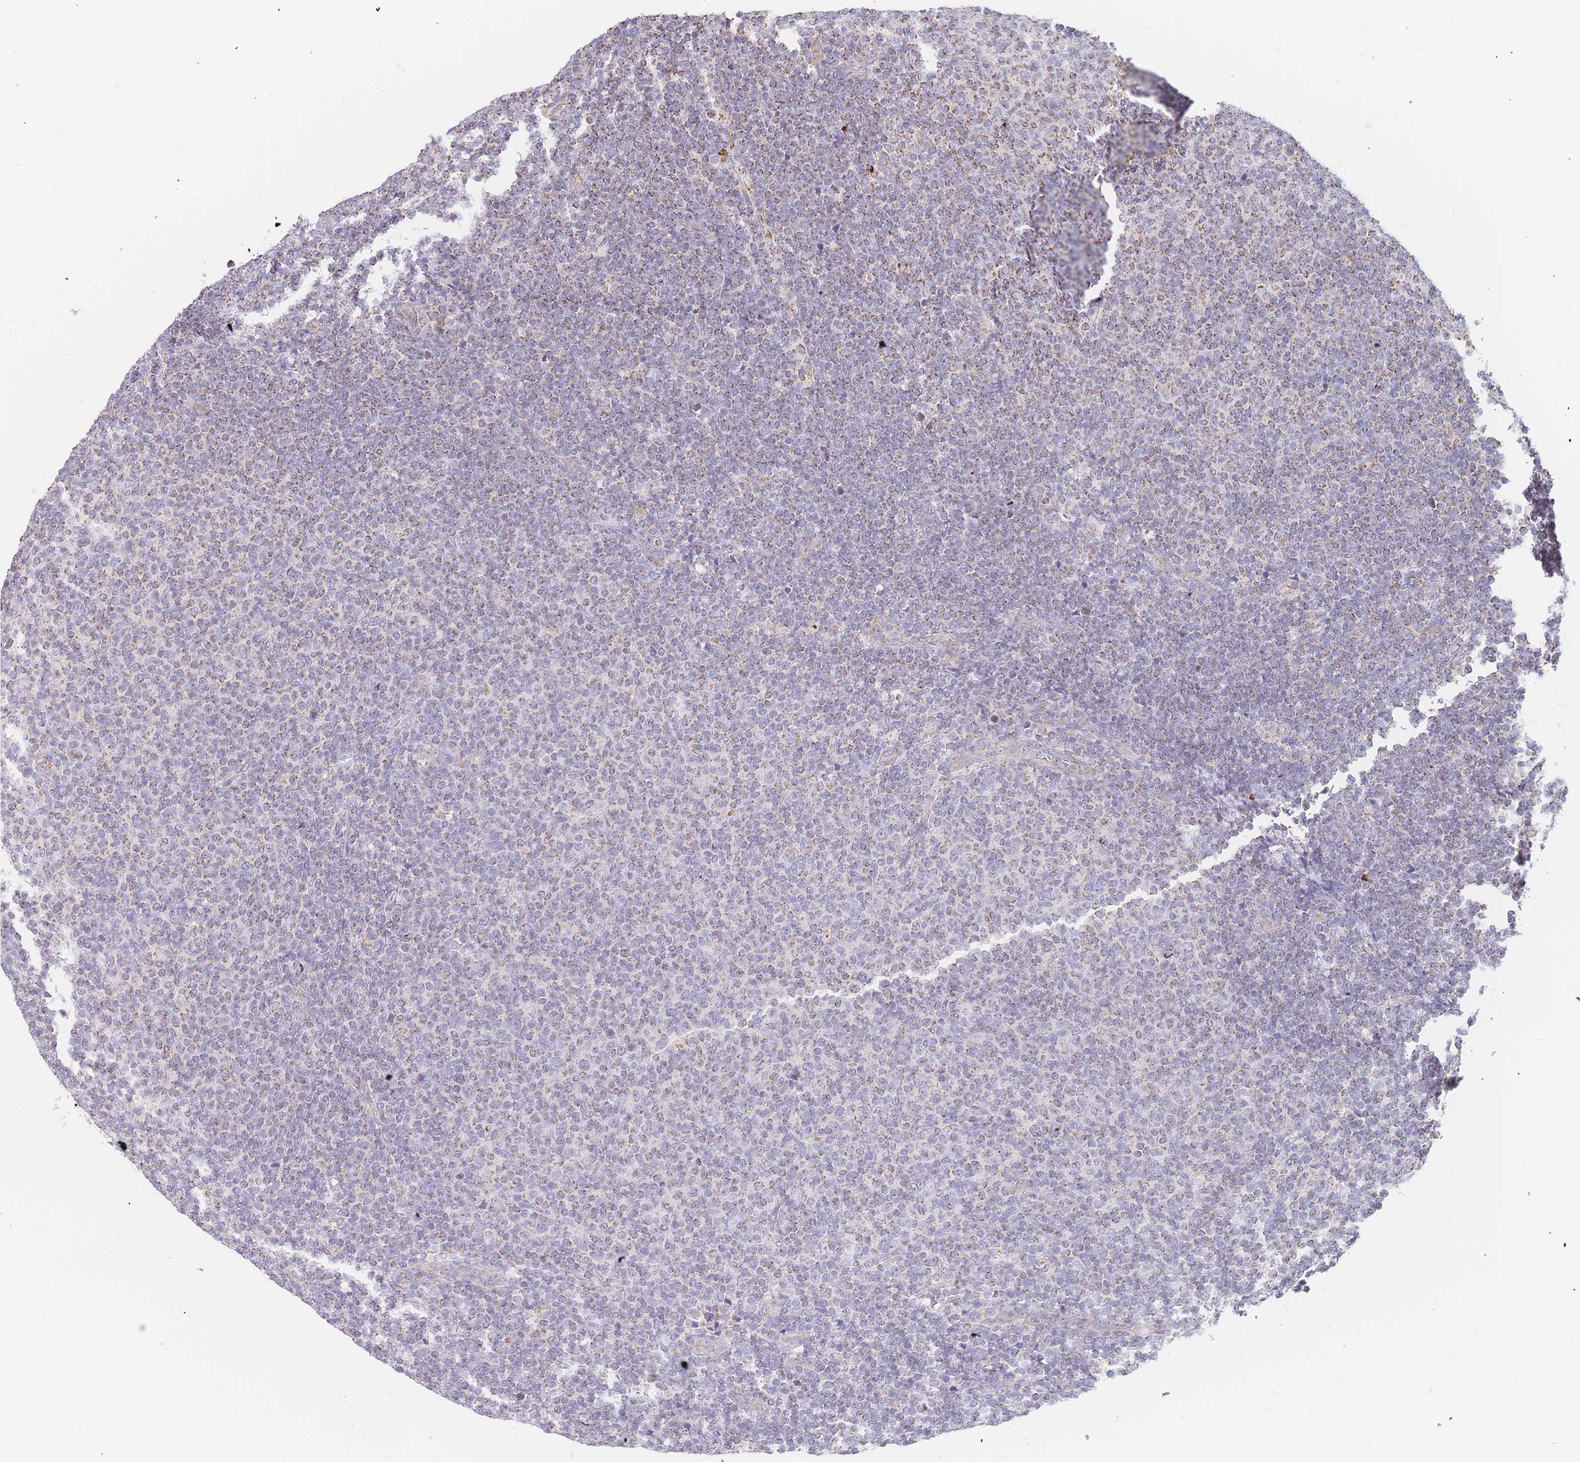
{"staining": {"intensity": "moderate", "quantity": "25%-75%", "location": "cytoplasmic/membranous"}, "tissue": "lymphoma", "cell_type": "Tumor cells", "image_type": "cancer", "snomed": [{"axis": "morphology", "description": "Malignant lymphoma, non-Hodgkin's type, Low grade"}, {"axis": "topography", "description": "Lymph node"}], "caption": "Tumor cells show moderate cytoplasmic/membranous staining in approximately 25%-75% of cells in low-grade malignant lymphoma, non-Hodgkin's type. (Brightfield microscopy of DAB IHC at high magnification).", "gene": "ADCY9", "patient": {"sex": "male", "age": 66}}